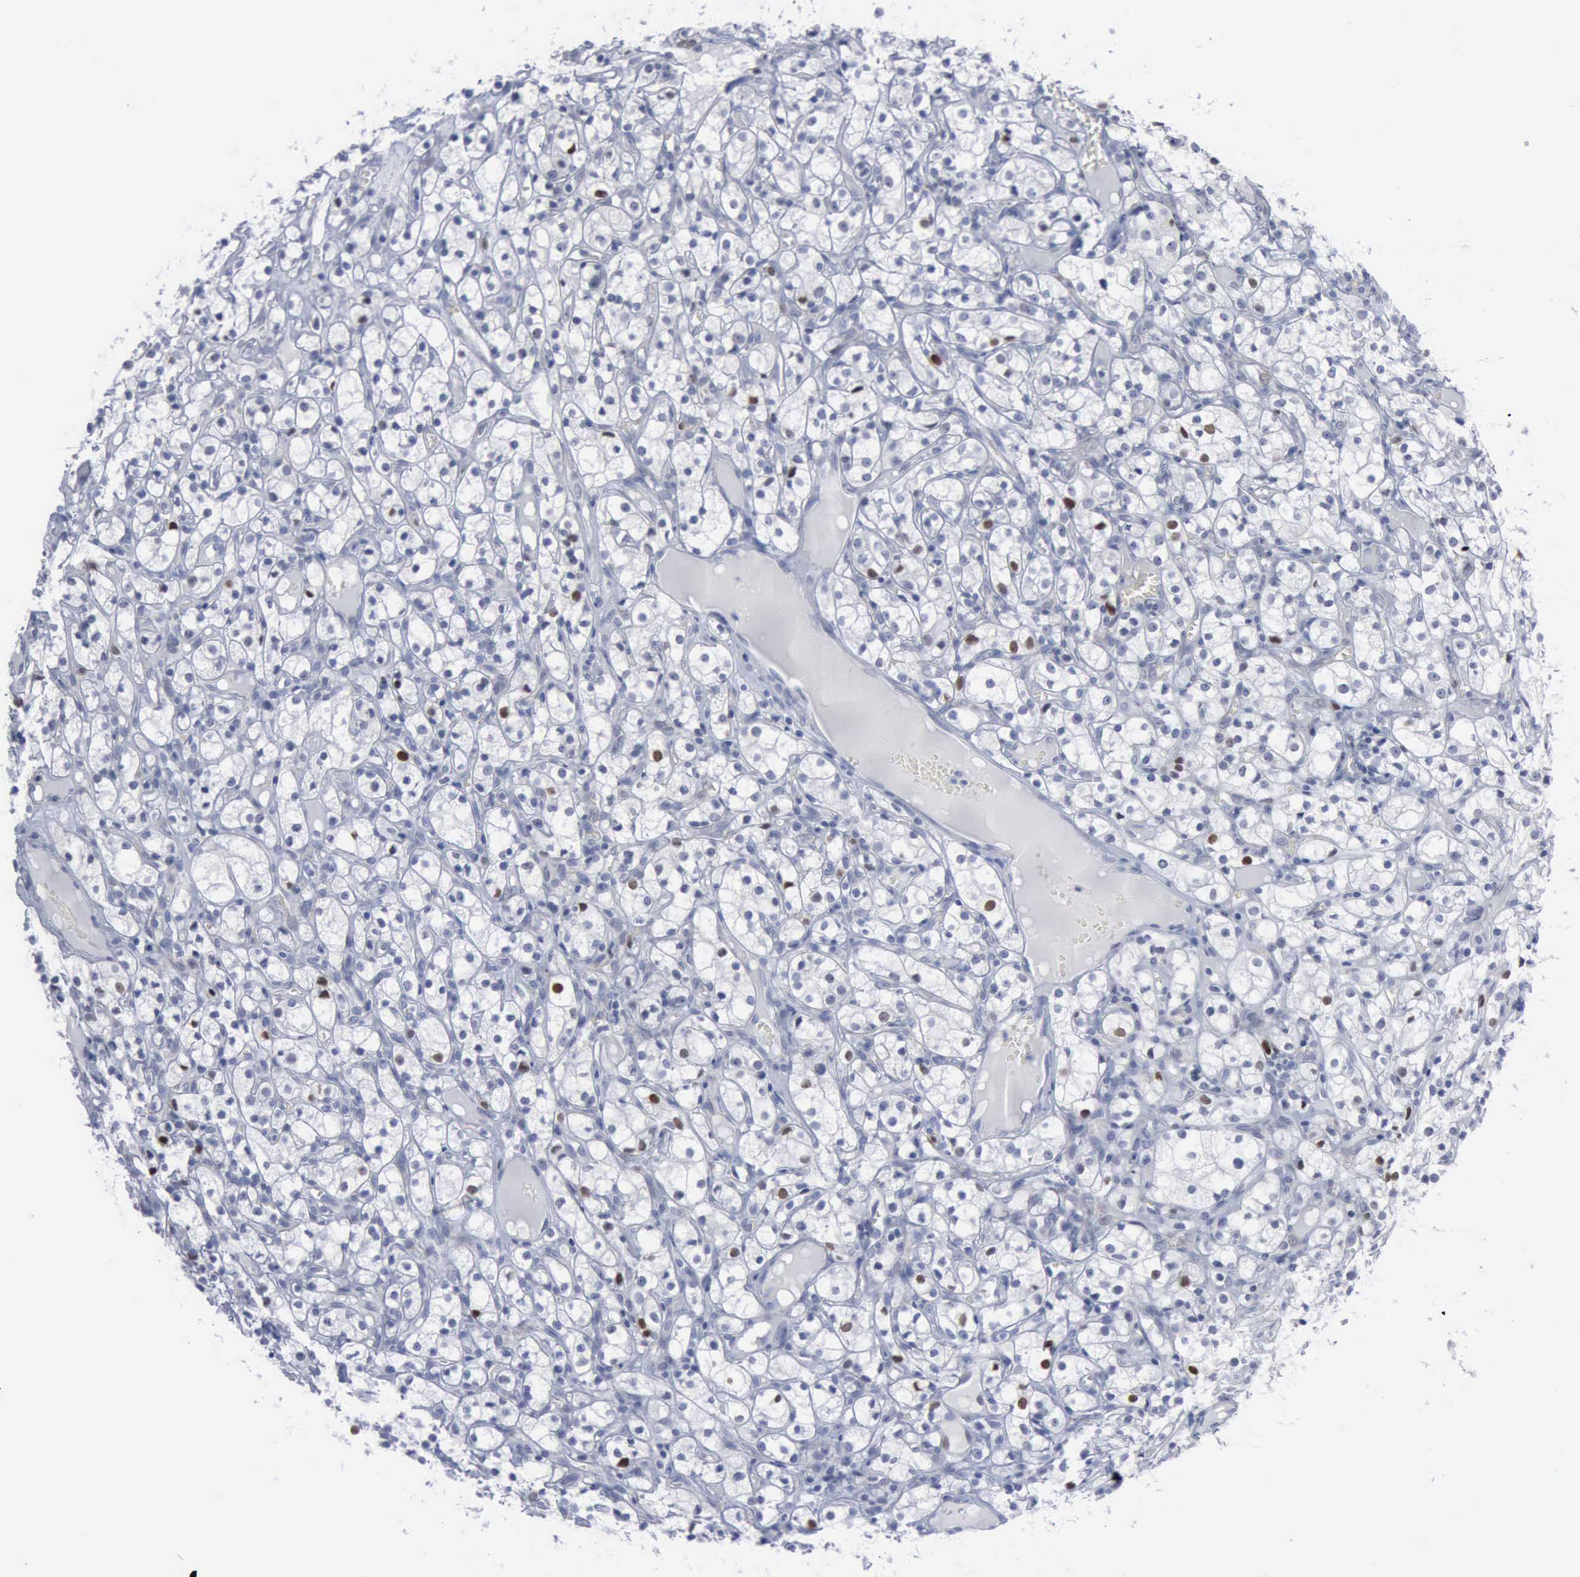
{"staining": {"intensity": "strong", "quantity": "<25%", "location": "nuclear"}, "tissue": "renal cancer", "cell_type": "Tumor cells", "image_type": "cancer", "snomed": [{"axis": "morphology", "description": "Adenocarcinoma, NOS"}, {"axis": "topography", "description": "Kidney"}], "caption": "Protein staining of renal adenocarcinoma tissue reveals strong nuclear expression in approximately <25% of tumor cells. The protein is stained brown, and the nuclei are stained in blue (DAB (3,3'-diaminobenzidine) IHC with brightfield microscopy, high magnification).", "gene": "MCM5", "patient": {"sex": "male", "age": 61}}